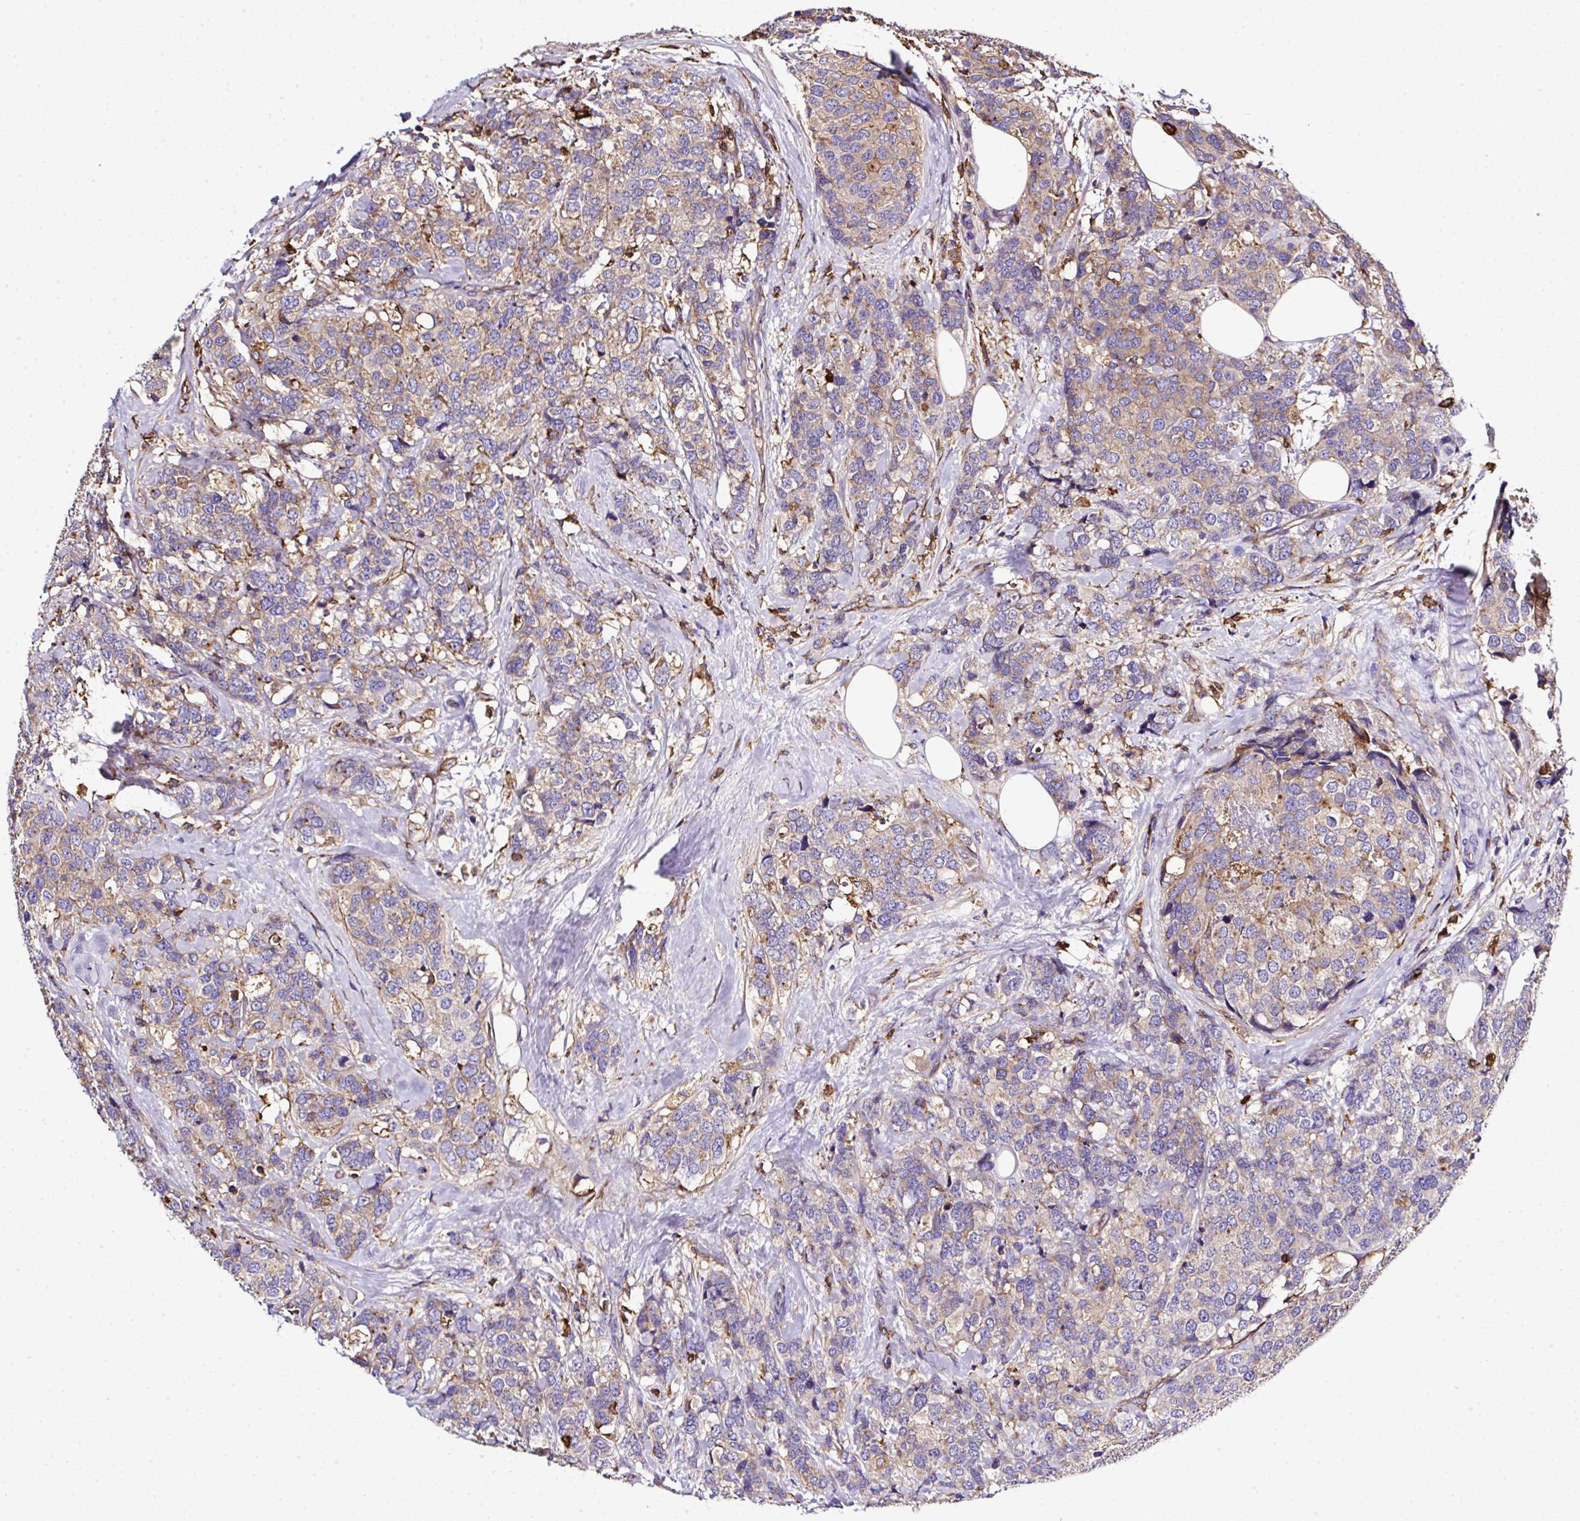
{"staining": {"intensity": "weak", "quantity": "<25%", "location": "cytoplasmic/membranous"}, "tissue": "breast cancer", "cell_type": "Tumor cells", "image_type": "cancer", "snomed": [{"axis": "morphology", "description": "Lobular carcinoma"}, {"axis": "topography", "description": "Breast"}], "caption": "Protein analysis of lobular carcinoma (breast) reveals no significant staining in tumor cells. (Immunohistochemistry (ihc), brightfield microscopy, high magnification).", "gene": "MAGEB5", "patient": {"sex": "female", "age": 59}}